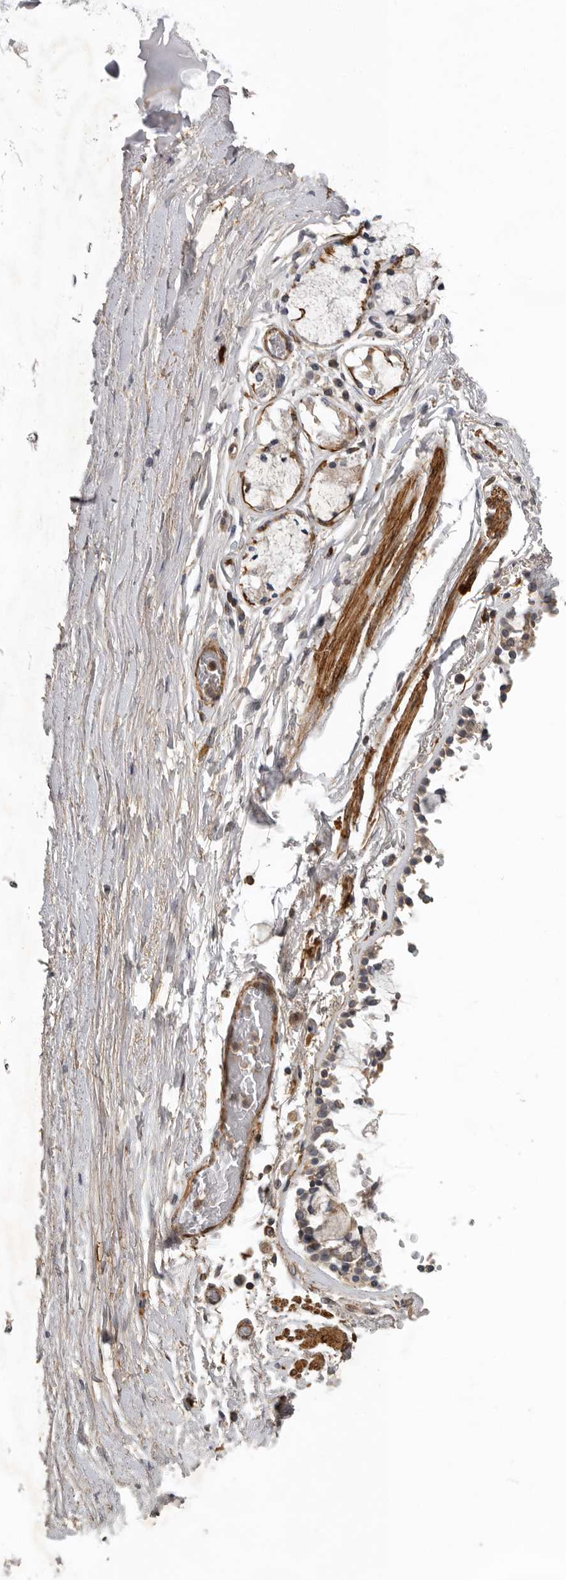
{"staining": {"intensity": "weak", "quantity": ">75%", "location": "cytoplasmic/membranous"}, "tissue": "adipose tissue", "cell_type": "Adipocytes", "image_type": "normal", "snomed": [{"axis": "morphology", "description": "Normal tissue, NOS"}, {"axis": "topography", "description": "Cartilage tissue"}, {"axis": "topography", "description": "Lung"}], "caption": "Adipose tissue stained with immunohistochemistry (IHC) displays weak cytoplasmic/membranous expression in approximately >75% of adipocytes. The staining was performed using DAB (3,3'-diaminobenzidine), with brown indicating positive protein expression. Nuclei are stained blue with hematoxylin.", "gene": "RNF157", "patient": {"sex": "female", "age": 77}}